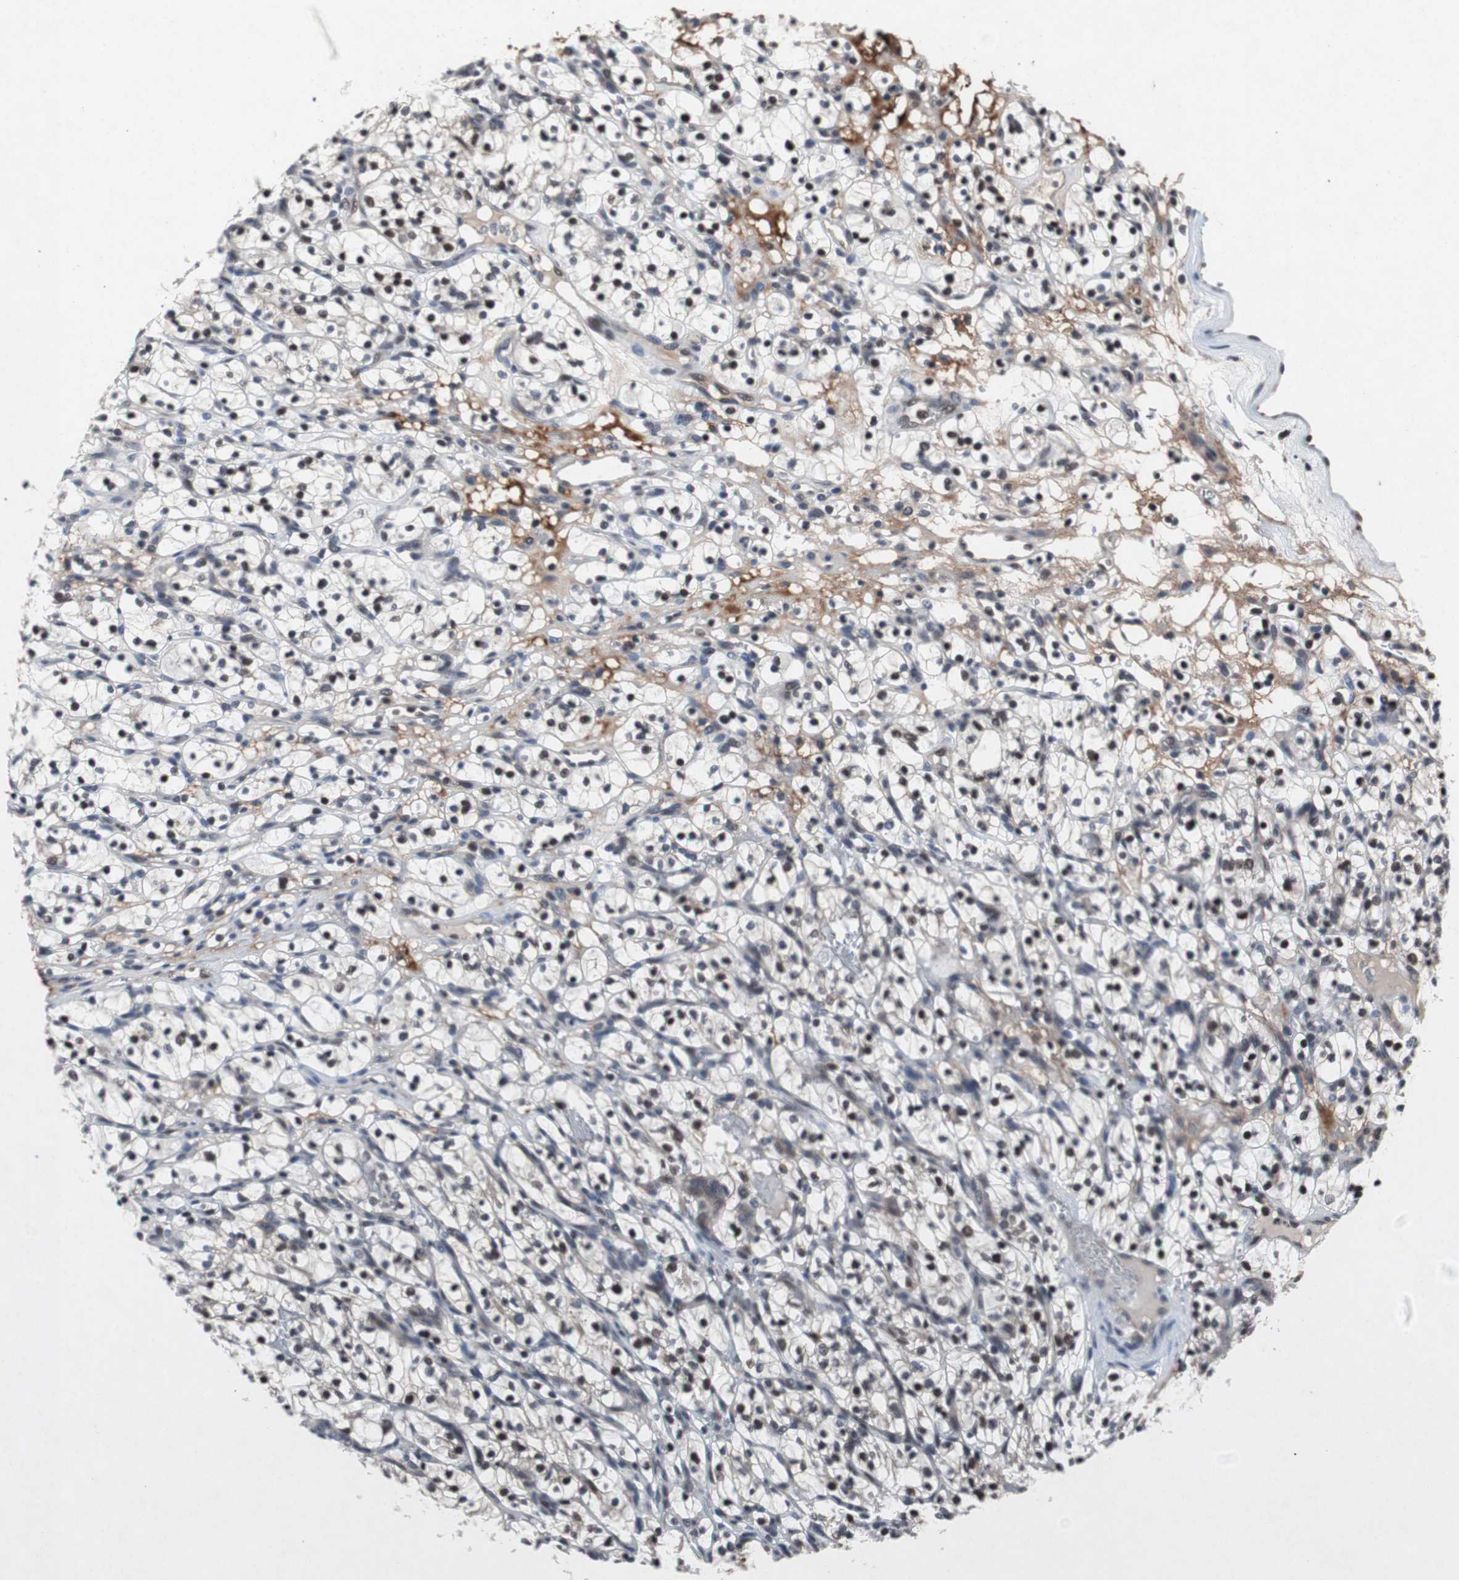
{"staining": {"intensity": "moderate", "quantity": "25%-75%", "location": "nuclear"}, "tissue": "renal cancer", "cell_type": "Tumor cells", "image_type": "cancer", "snomed": [{"axis": "morphology", "description": "Adenocarcinoma, NOS"}, {"axis": "topography", "description": "Kidney"}], "caption": "Immunohistochemical staining of renal cancer reveals moderate nuclear protein staining in about 25%-75% of tumor cells. (IHC, brightfield microscopy, high magnification).", "gene": "TP63", "patient": {"sex": "female", "age": 57}}